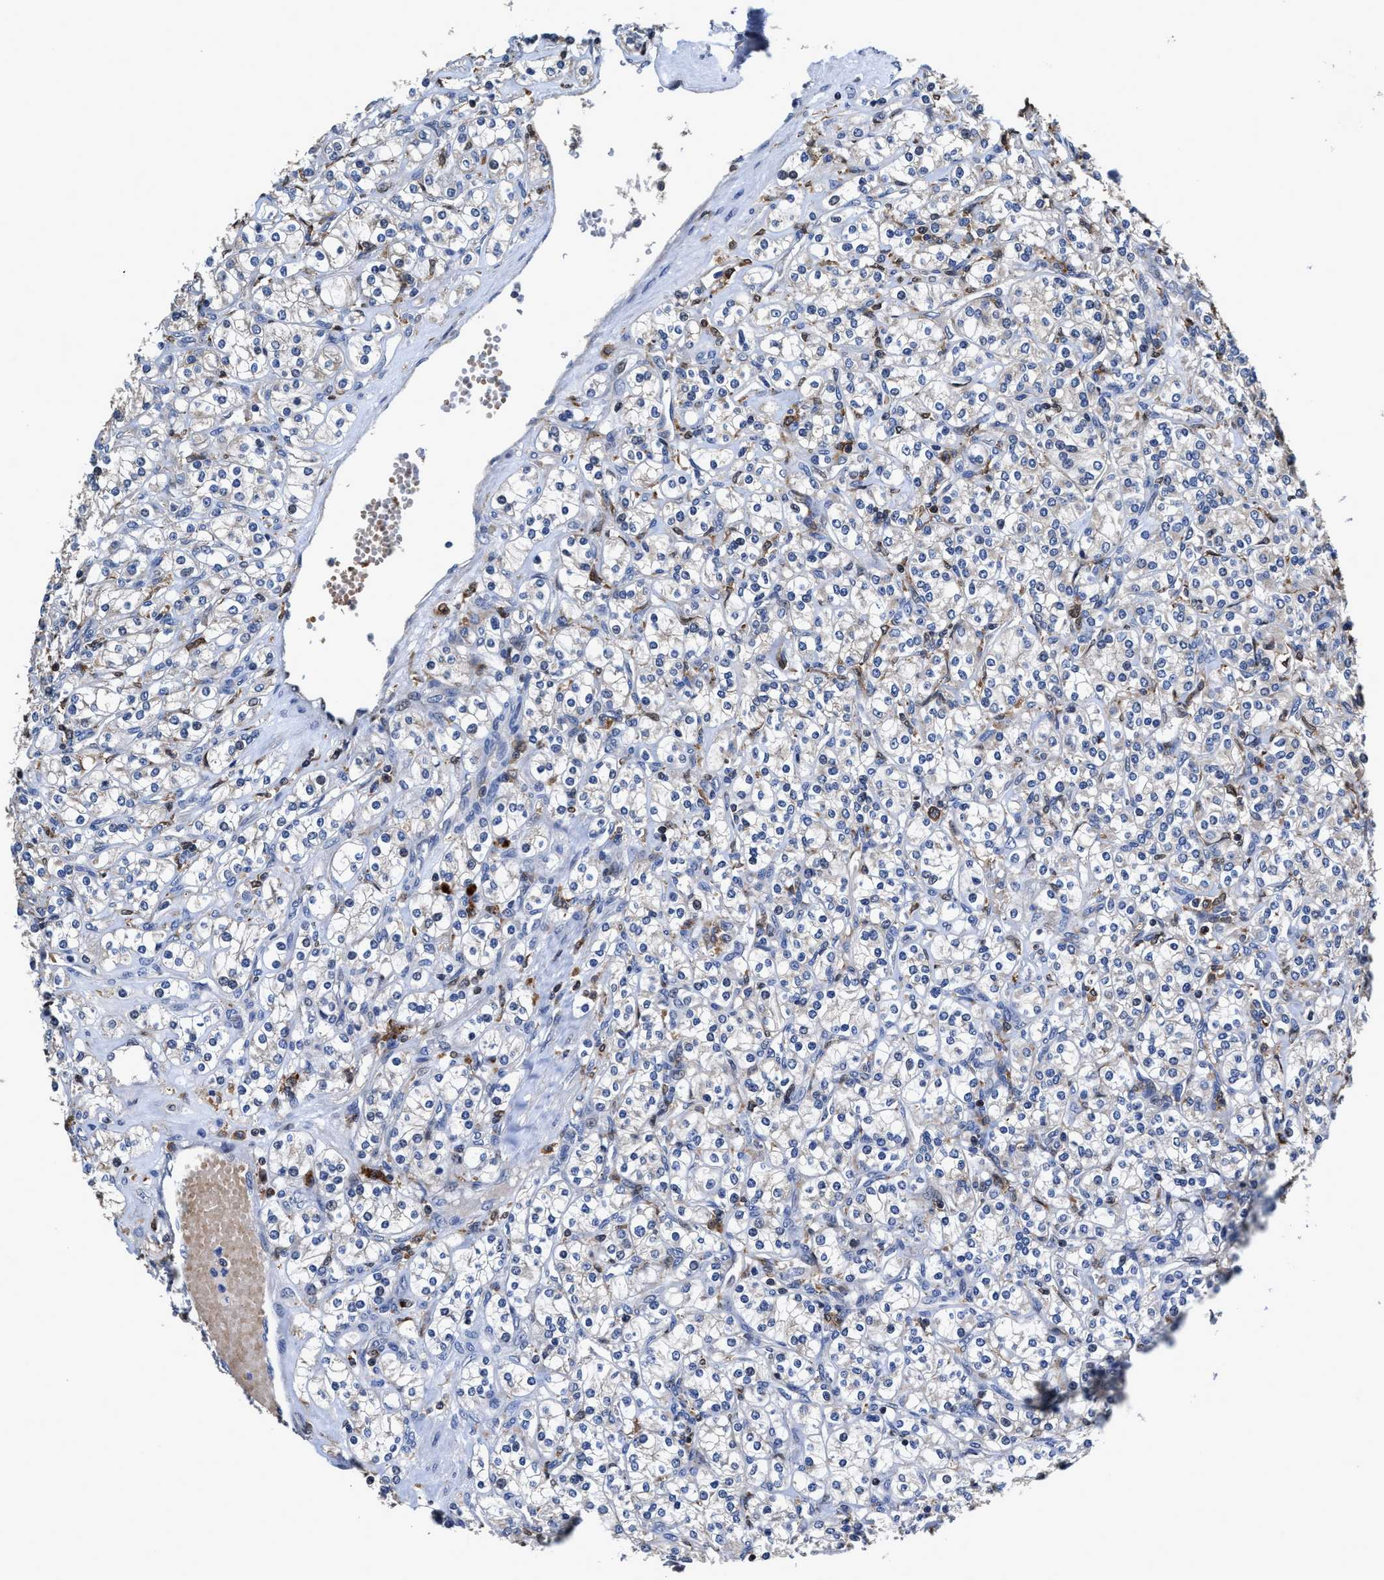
{"staining": {"intensity": "negative", "quantity": "none", "location": "none"}, "tissue": "renal cancer", "cell_type": "Tumor cells", "image_type": "cancer", "snomed": [{"axis": "morphology", "description": "Adenocarcinoma, NOS"}, {"axis": "topography", "description": "Kidney"}], "caption": "IHC image of neoplastic tissue: renal adenocarcinoma stained with DAB (3,3'-diaminobenzidine) shows no significant protein staining in tumor cells.", "gene": "RGS10", "patient": {"sex": "male", "age": 77}}